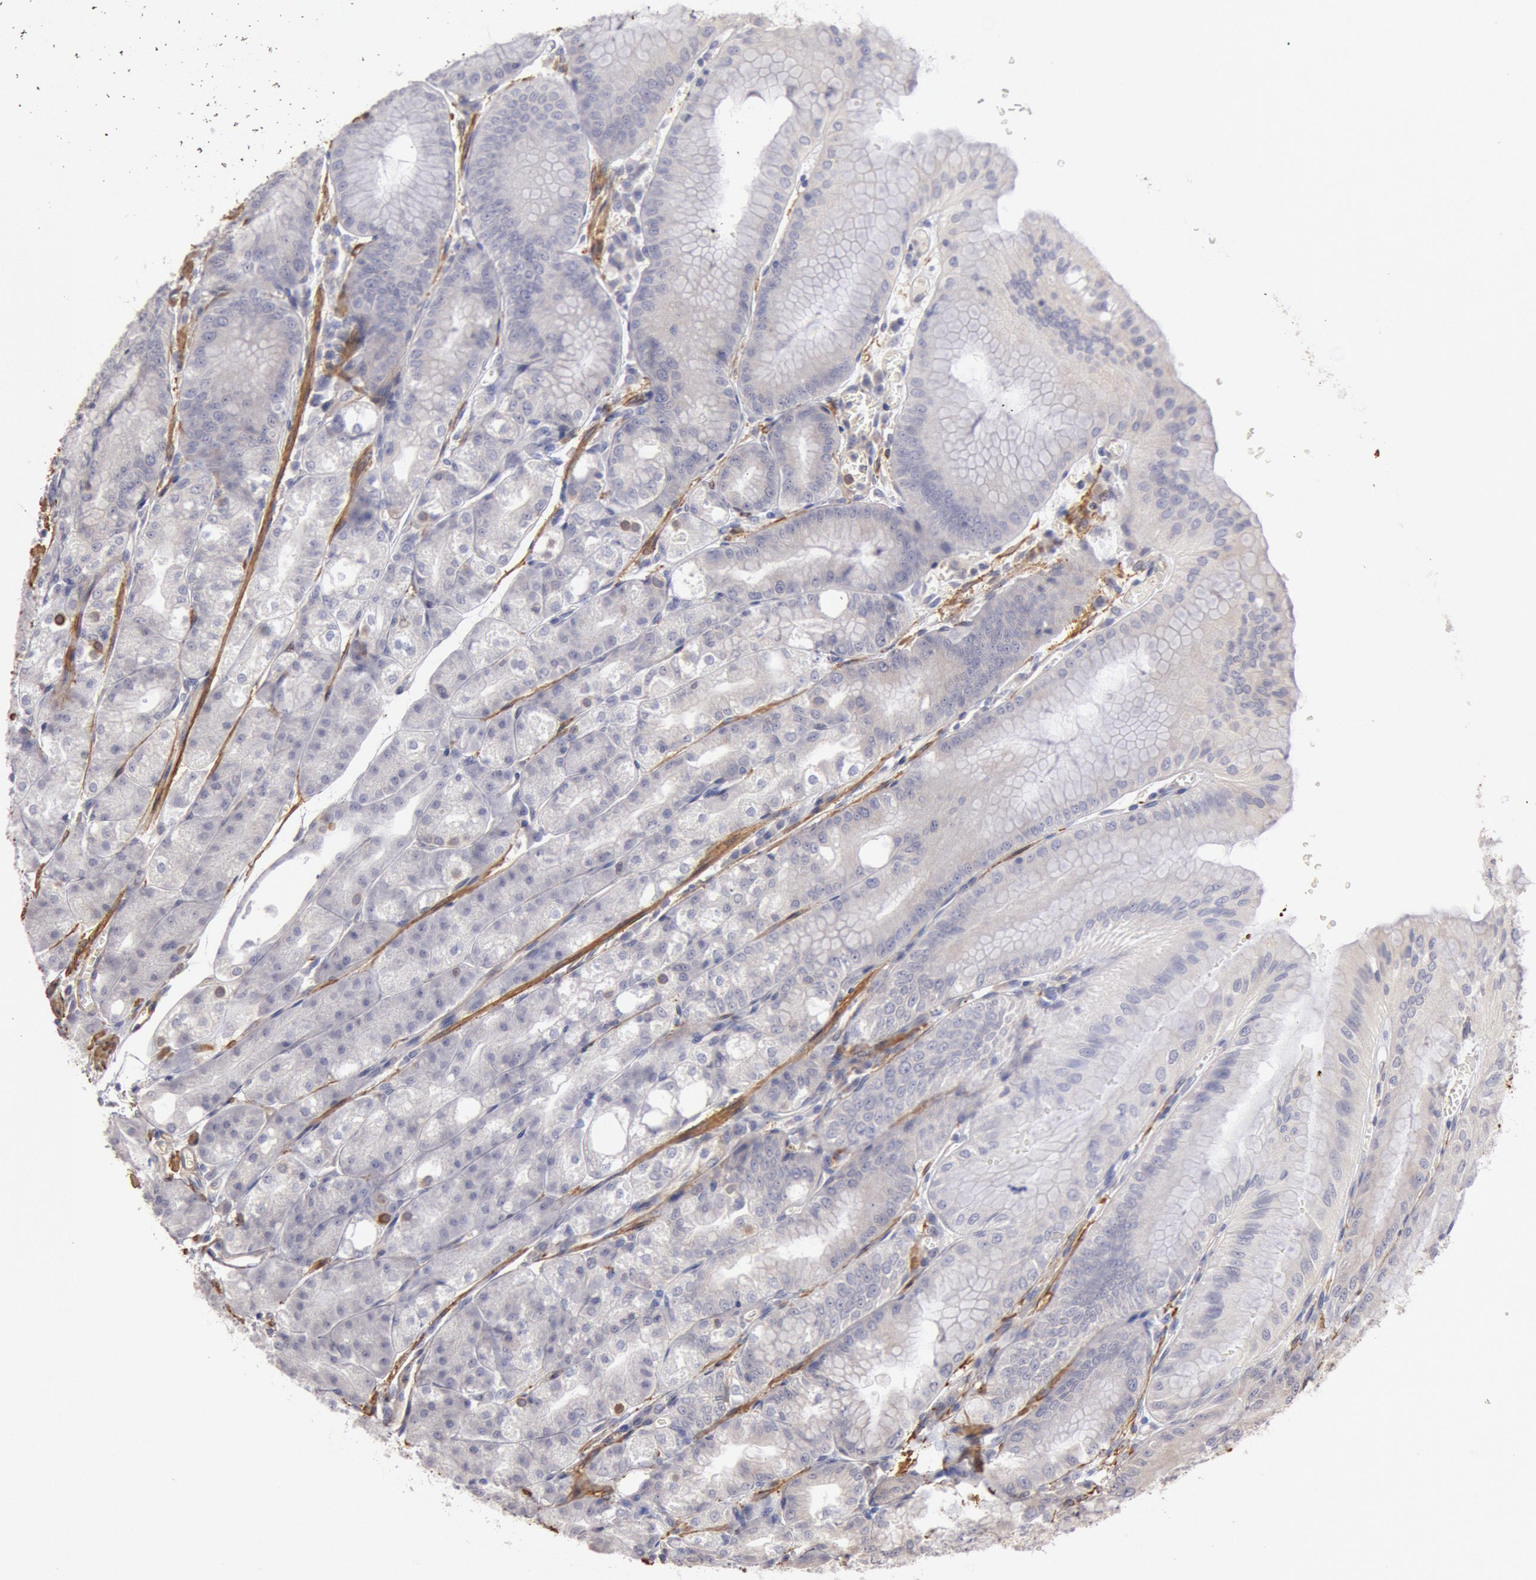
{"staining": {"intensity": "weak", "quantity": "25%-75%", "location": "cytoplasmic/membranous"}, "tissue": "stomach", "cell_type": "Glandular cells", "image_type": "normal", "snomed": [{"axis": "morphology", "description": "Normal tissue, NOS"}, {"axis": "topography", "description": "Stomach, lower"}], "caption": "A high-resolution photomicrograph shows IHC staining of normal stomach, which reveals weak cytoplasmic/membranous staining in about 25%-75% of glandular cells. (DAB (3,3'-diaminobenzidine) = brown stain, brightfield microscopy at high magnification).", "gene": "TMED8", "patient": {"sex": "male", "age": 71}}